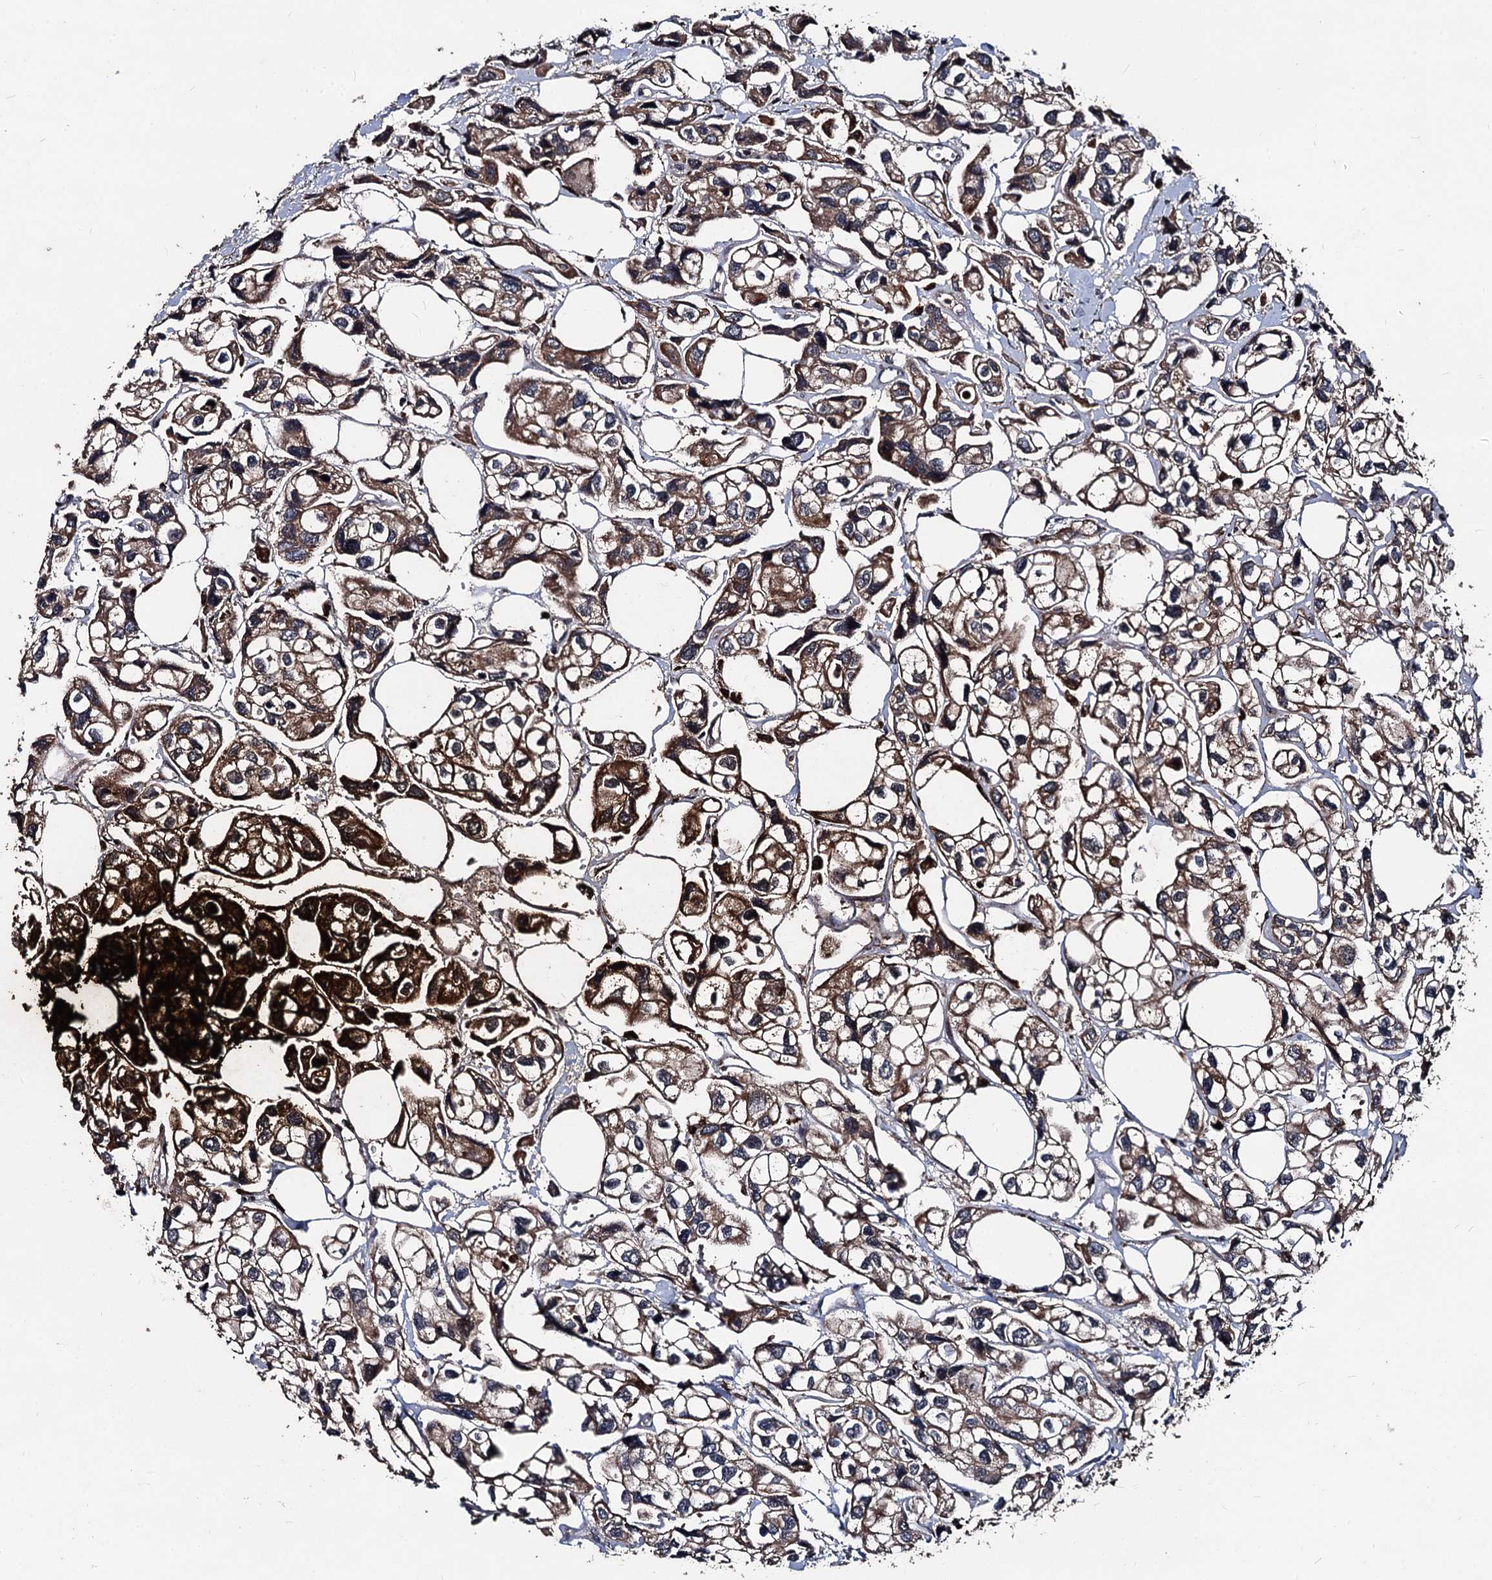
{"staining": {"intensity": "moderate", "quantity": "25%-75%", "location": "cytoplasmic/membranous"}, "tissue": "urothelial cancer", "cell_type": "Tumor cells", "image_type": "cancer", "snomed": [{"axis": "morphology", "description": "Urothelial carcinoma, High grade"}, {"axis": "topography", "description": "Urinary bladder"}], "caption": "Protein staining of high-grade urothelial carcinoma tissue demonstrates moderate cytoplasmic/membranous staining in approximately 25%-75% of tumor cells.", "gene": "BCL2L2", "patient": {"sex": "male", "age": 67}}